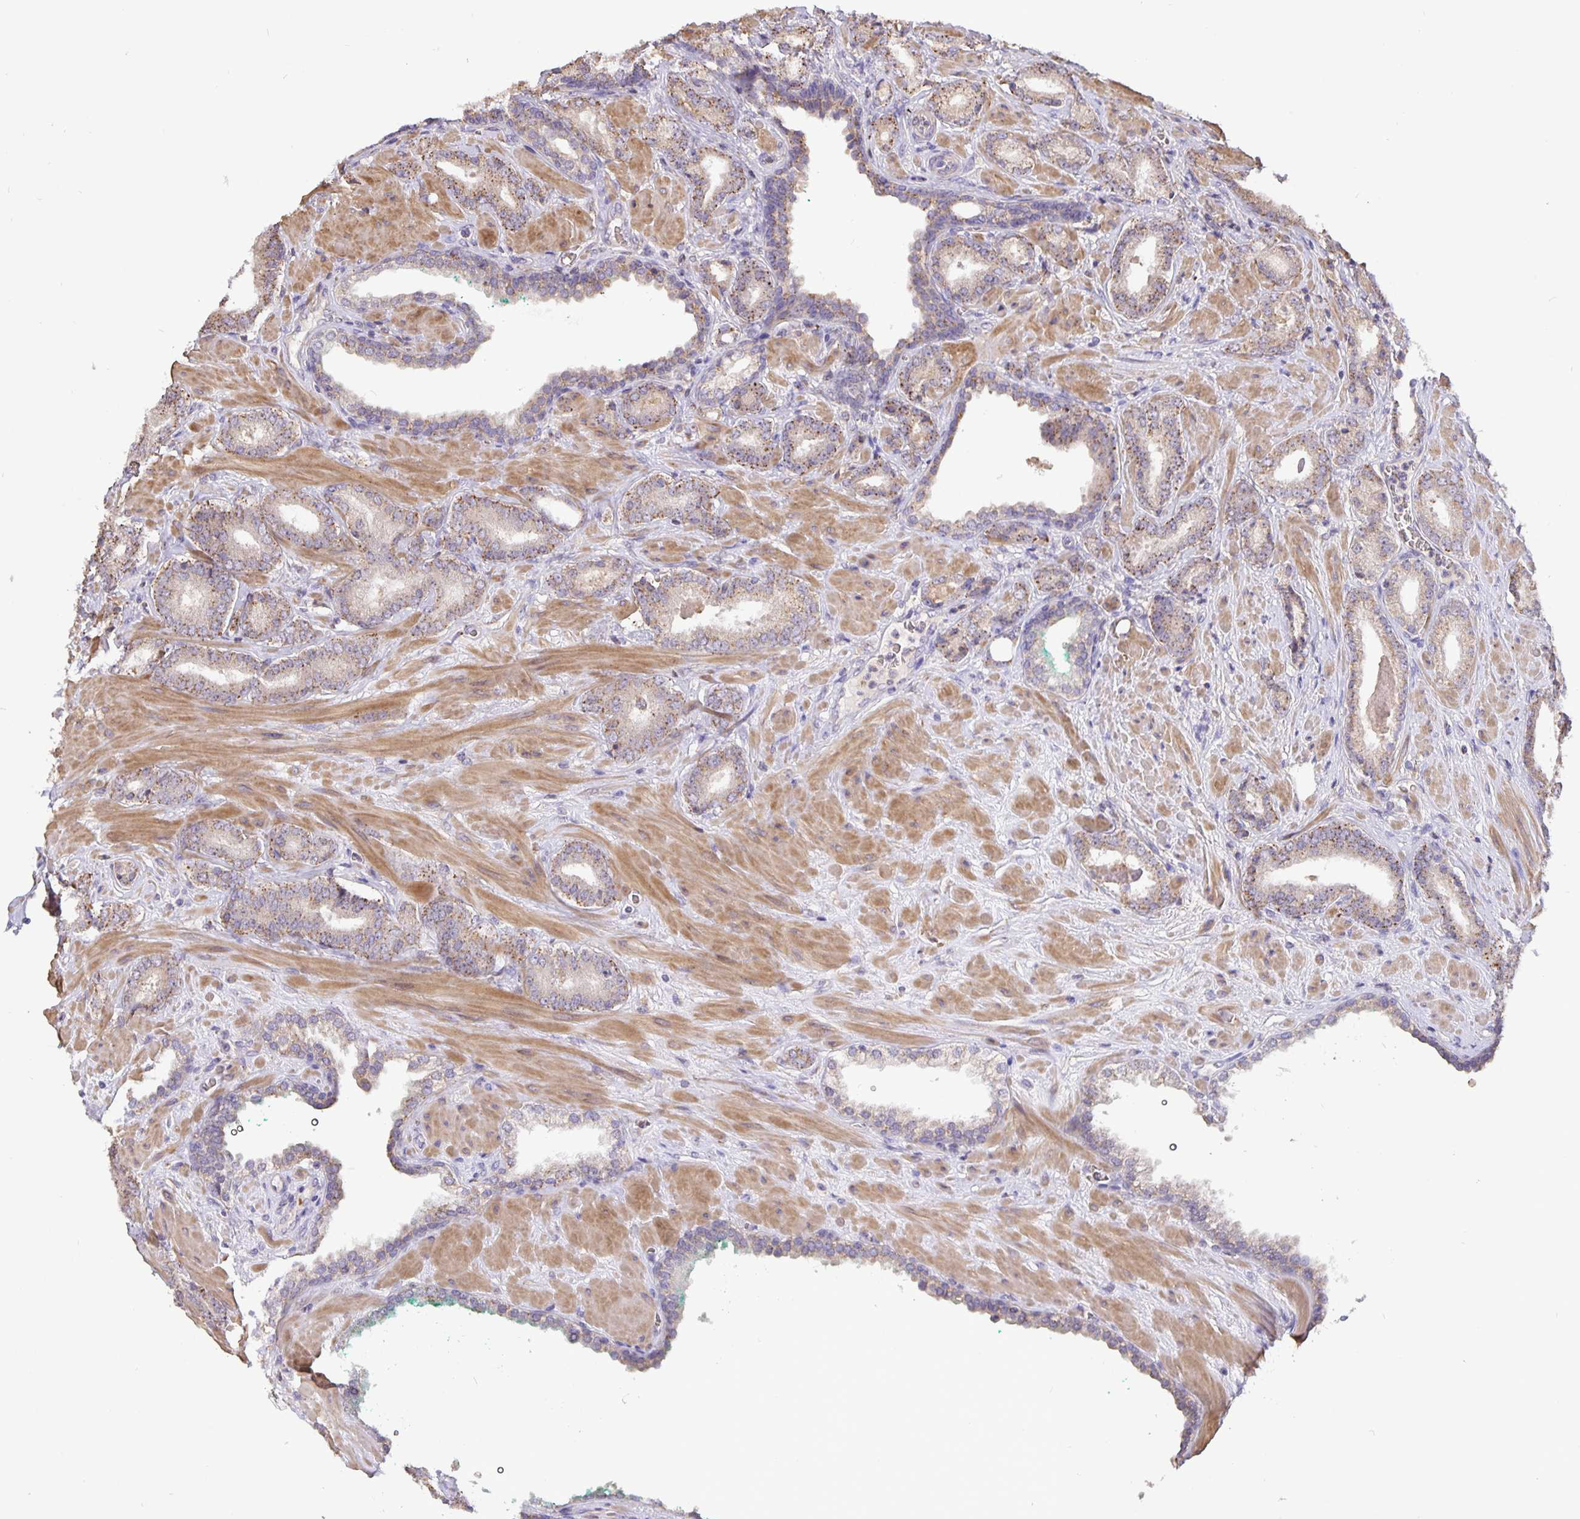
{"staining": {"intensity": "moderate", "quantity": "25%-75%", "location": "cytoplasmic/membranous"}, "tissue": "prostate cancer", "cell_type": "Tumor cells", "image_type": "cancer", "snomed": [{"axis": "morphology", "description": "Adenocarcinoma, High grade"}, {"axis": "topography", "description": "Prostate"}], "caption": "A brown stain highlights moderate cytoplasmic/membranous positivity of a protein in human prostate adenocarcinoma (high-grade) tumor cells. Using DAB (3,3'-diaminobenzidine) (brown) and hematoxylin (blue) stains, captured at high magnification using brightfield microscopy.", "gene": "TMEM71", "patient": {"sex": "male", "age": 56}}